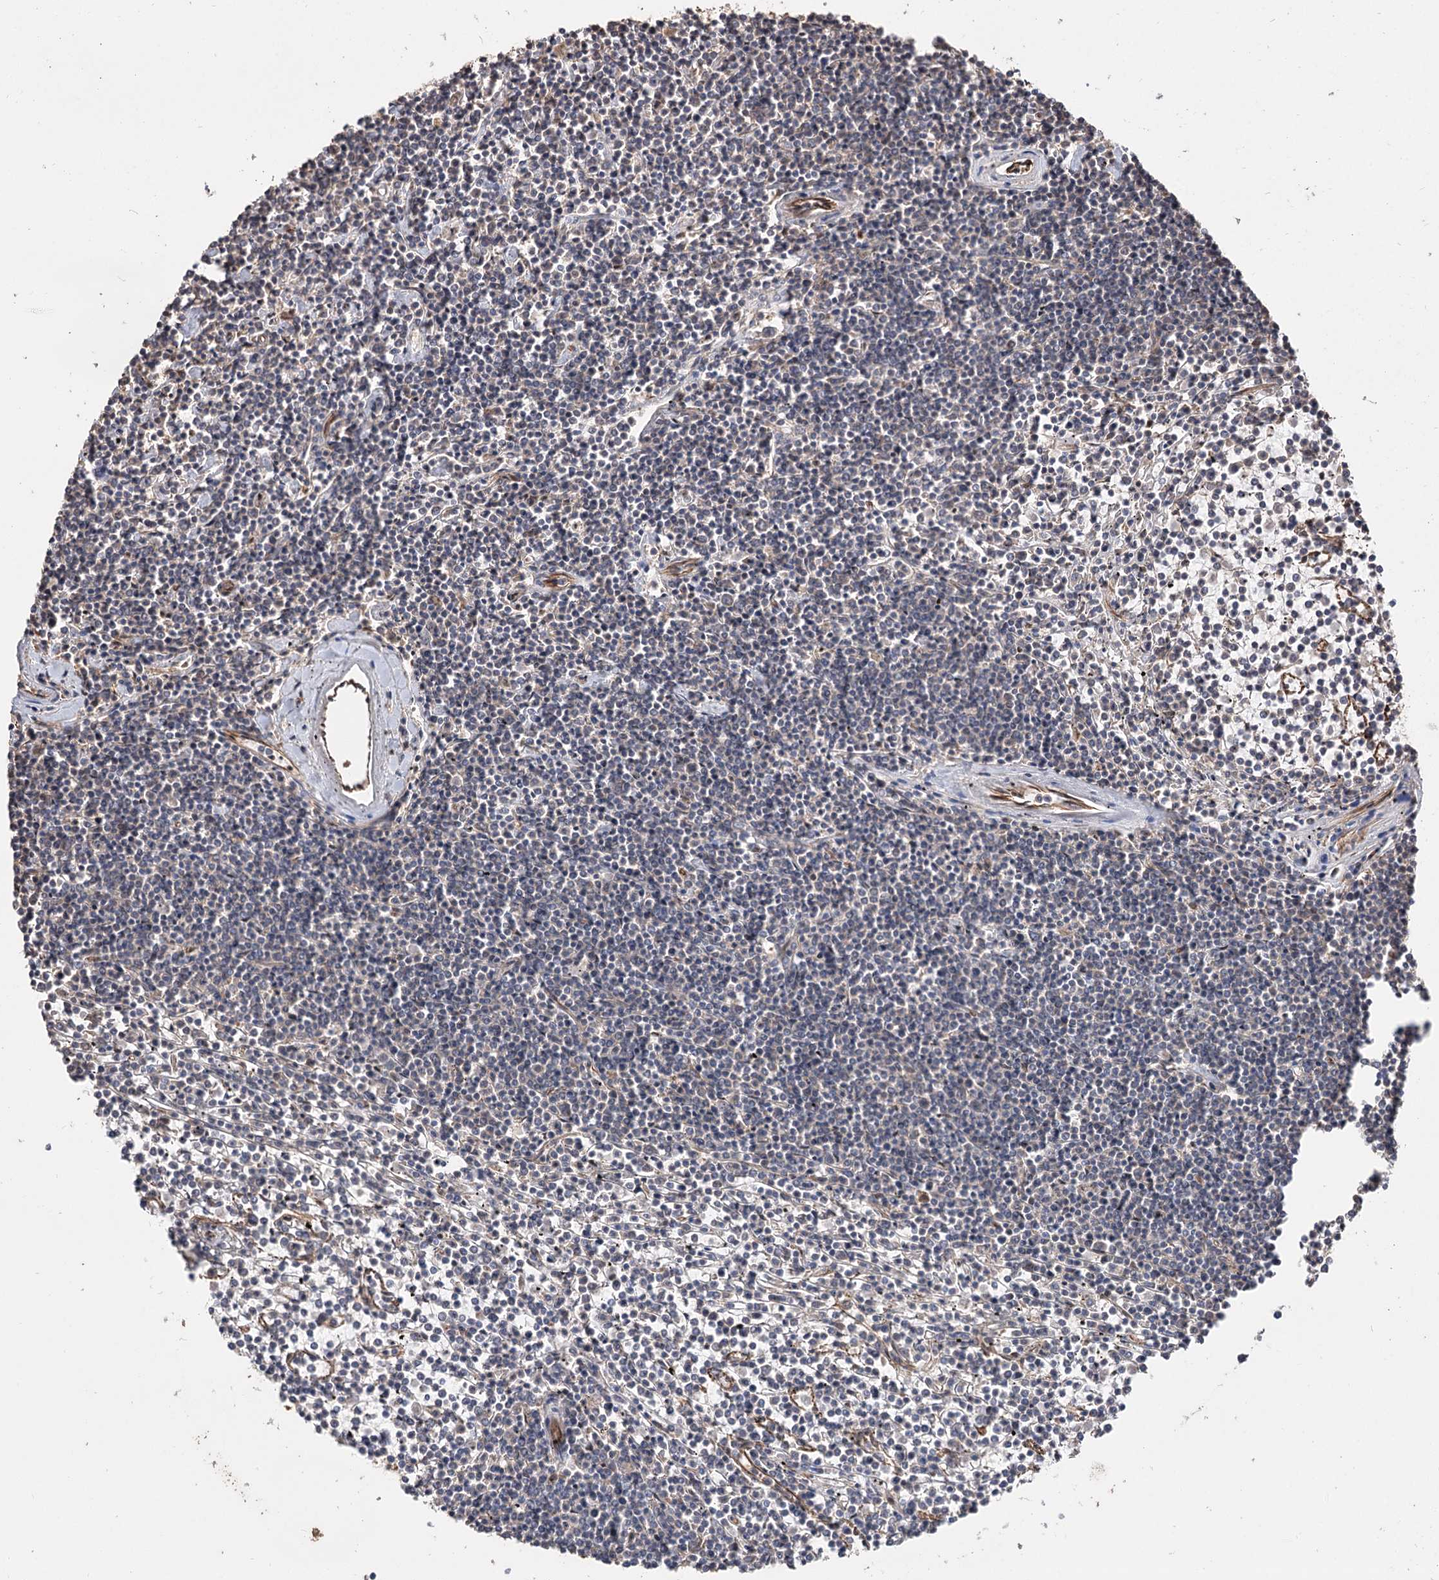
{"staining": {"intensity": "negative", "quantity": "none", "location": "none"}, "tissue": "lymphoma", "cell_type": "Tumor cells", "image_type": "cancer", "snomed": [{"axis": "morphology", "description": "Malignant lymphoma, non-Hodgkin's type, Low grade"}, {"axis": "topography", "description": "Spleen"}], "caption": "Immunohistochemistry micrograph of human malignant lymphoma, non-Hodgkin's type (low-grade) stained for a protein (brown), which displays no positivity in tumor cells.", "gene": "SPART", "patient": {"sex": "female", "age": 19}}